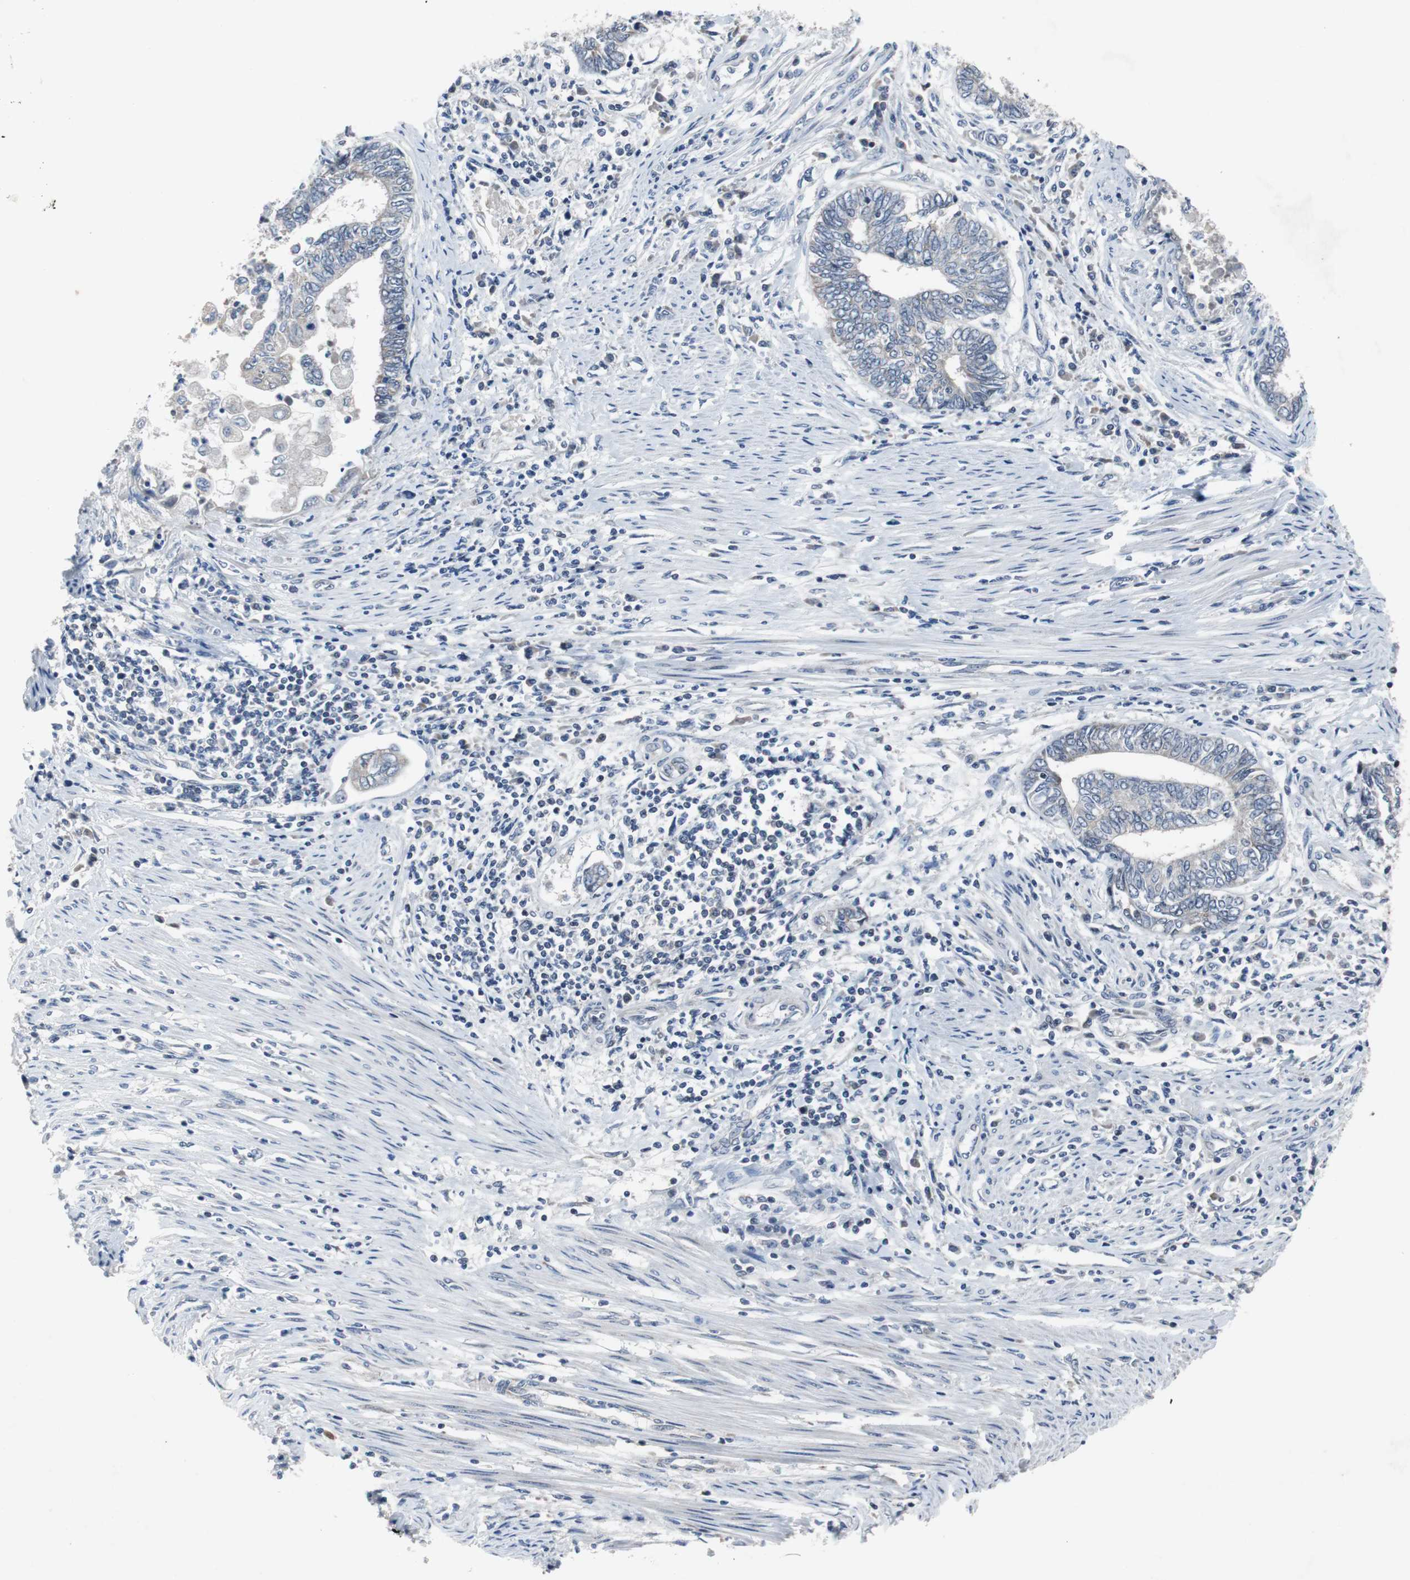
{"staining": {"intensity": "negative", "quantity": "none", "location": "none"}, "tissue": "endometrial cancer", "cell_type": "Tumor cells", "image_type": "cancer", "snomed": [{"axis": "morphology", "description": "Adenocarcinoma, NOS"}, {"axis": "topography", "description": "Uterus"}, {"axis": "topography", "description": "Endometrium"}], "caption": "This is an IHC photomicrograph of endometrial cancer. There is no positivity in tumor cells.", "gene": "TP63", "patient": {"sex": "female", "age": 70}}